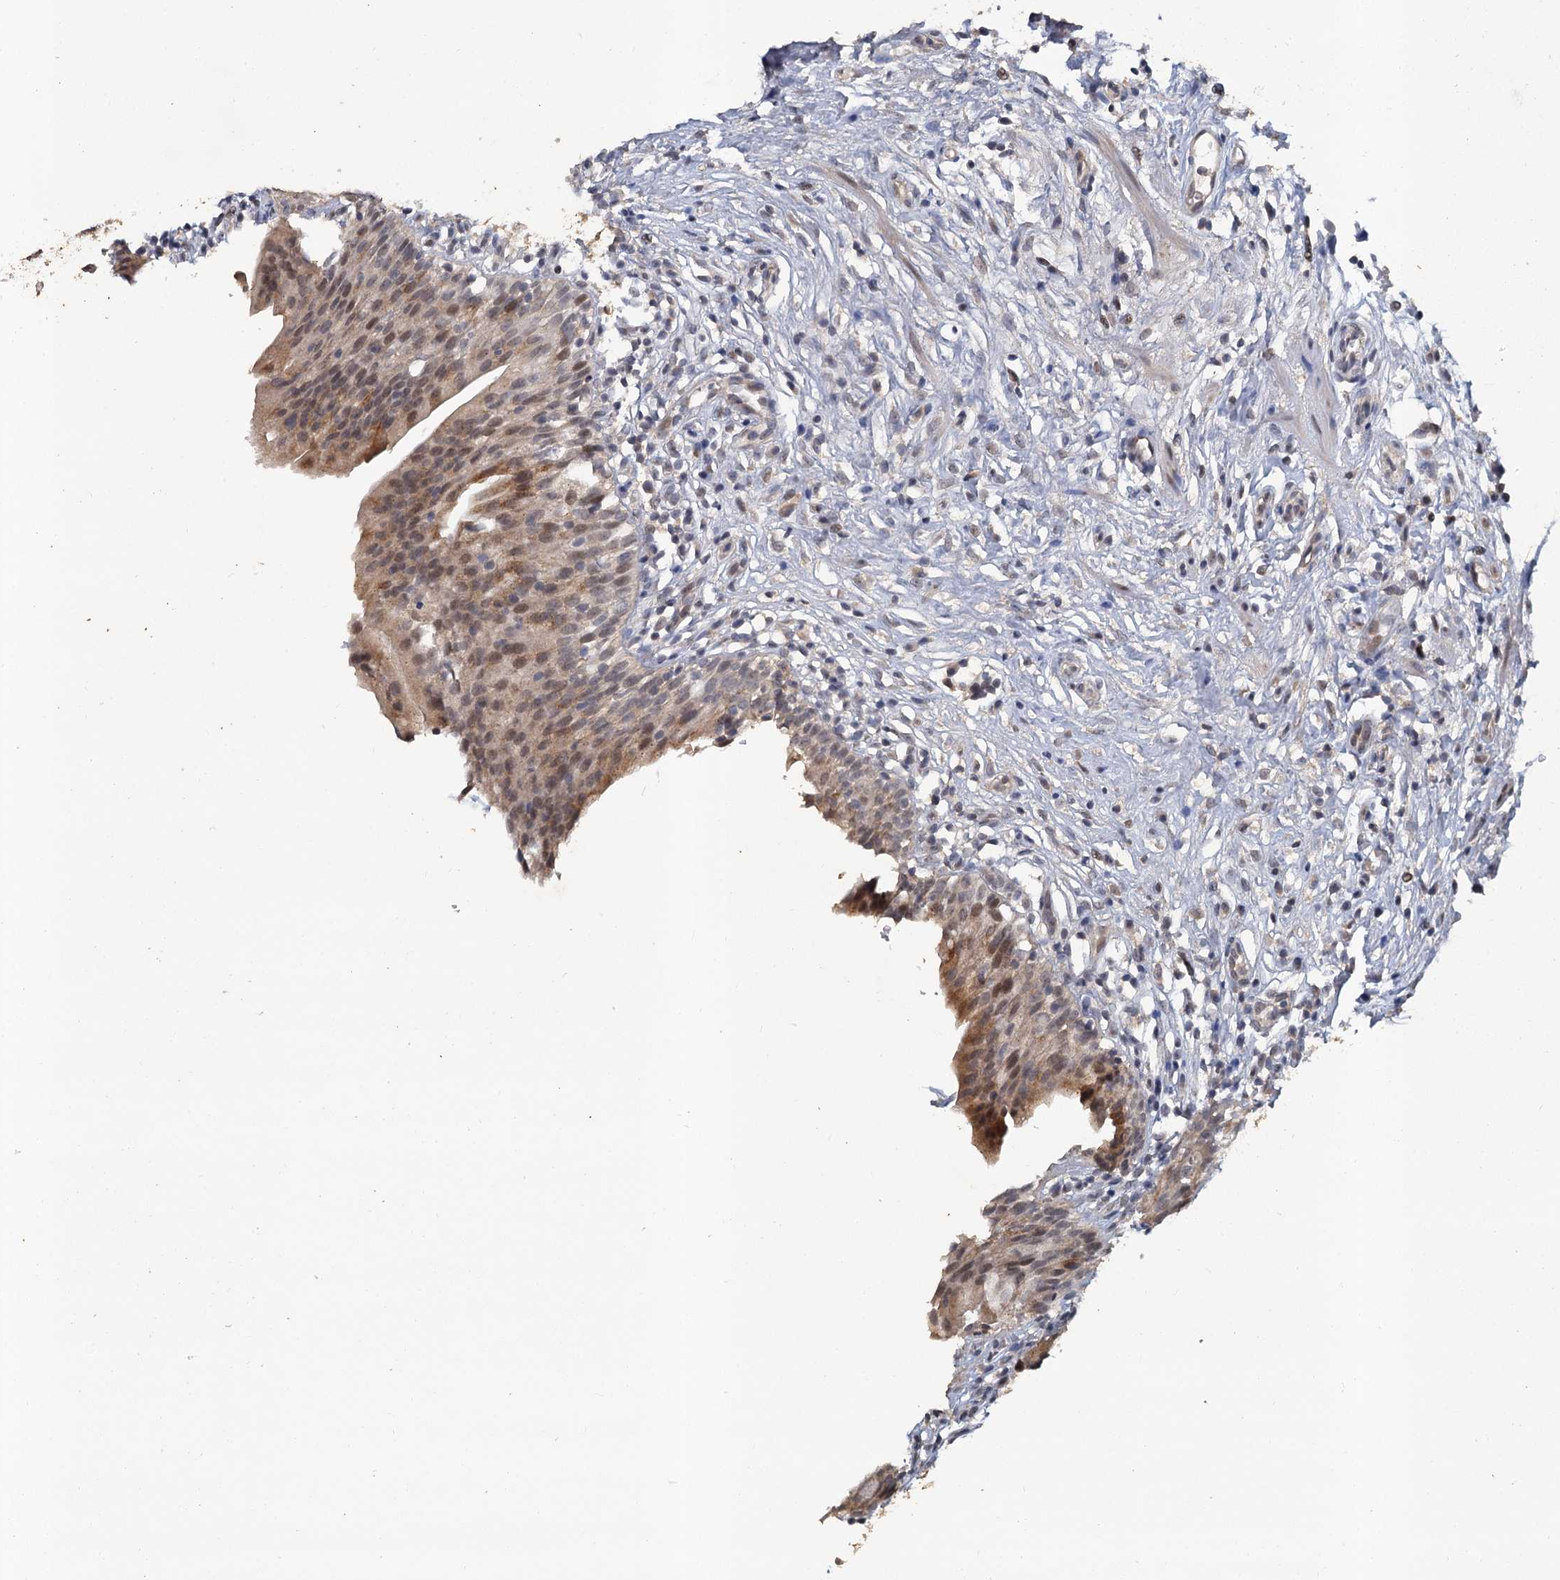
{"staining": {"intensity": "weak", "quantity": "25%-75%", "location": "cytoplasmic/membranous,nuclear"}, "tissue": "urinary bladder", "cell_type": "Urothelial cells", "image_type": "normal", "snomed": [{"axis": "morphology", "description": "Normal tissue, NOS"}, {"axis": "morphology", "description": "Inflammation, NOS"}, {"axis": "topography", "description": "Urinary bladder"}], "caption": "About 25%-75% of urothelial cells in unremarkable urinary bladder display weak cytoplasmic/membranous,nuclear protein staining as visualized by brown immunohistochemical staining.", "gene": "MUCL1", "patient": {"sex": "male", "age": 63}}